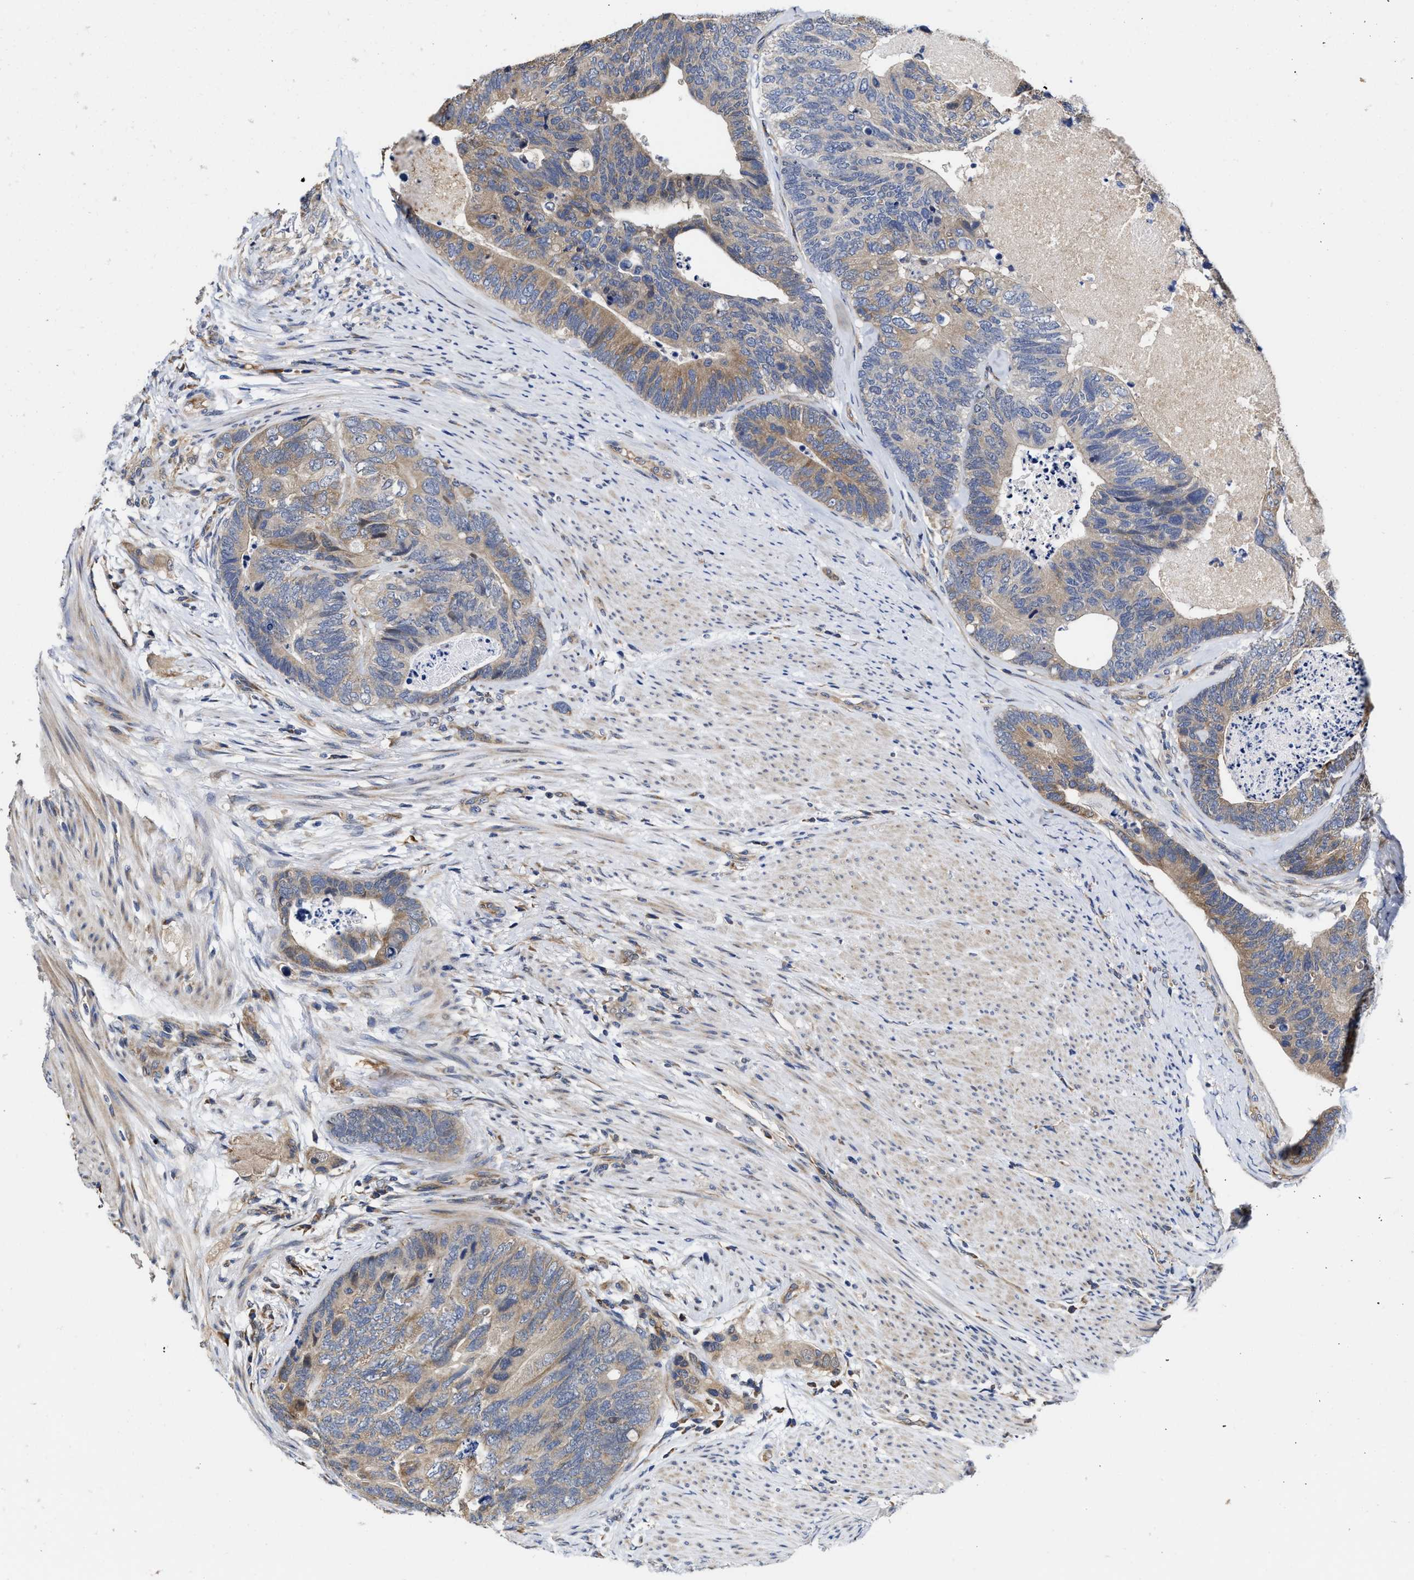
{"staining": {"intensity": "moderate", "quantity": "<25%", "location": "cytoplasmic/membranous"}, "tissue": "colorectal cancer", "cell_type": "Tumor cells", "image_type": "cancer", "snomed": [{"axis": "morphology", "description": "Adenocarcinoma, NOS"}, {"axis": "topography", "description": "Colon"}], "caption": "About <25% of tumor cells in adenocarcinoma (colorectal) display moderate cytoplasmic/membranous protein positivity as visualized by brown immunohistochemical staining.", "gene": "TRAF6", "patient": {"sex": "female", "age": 67}}